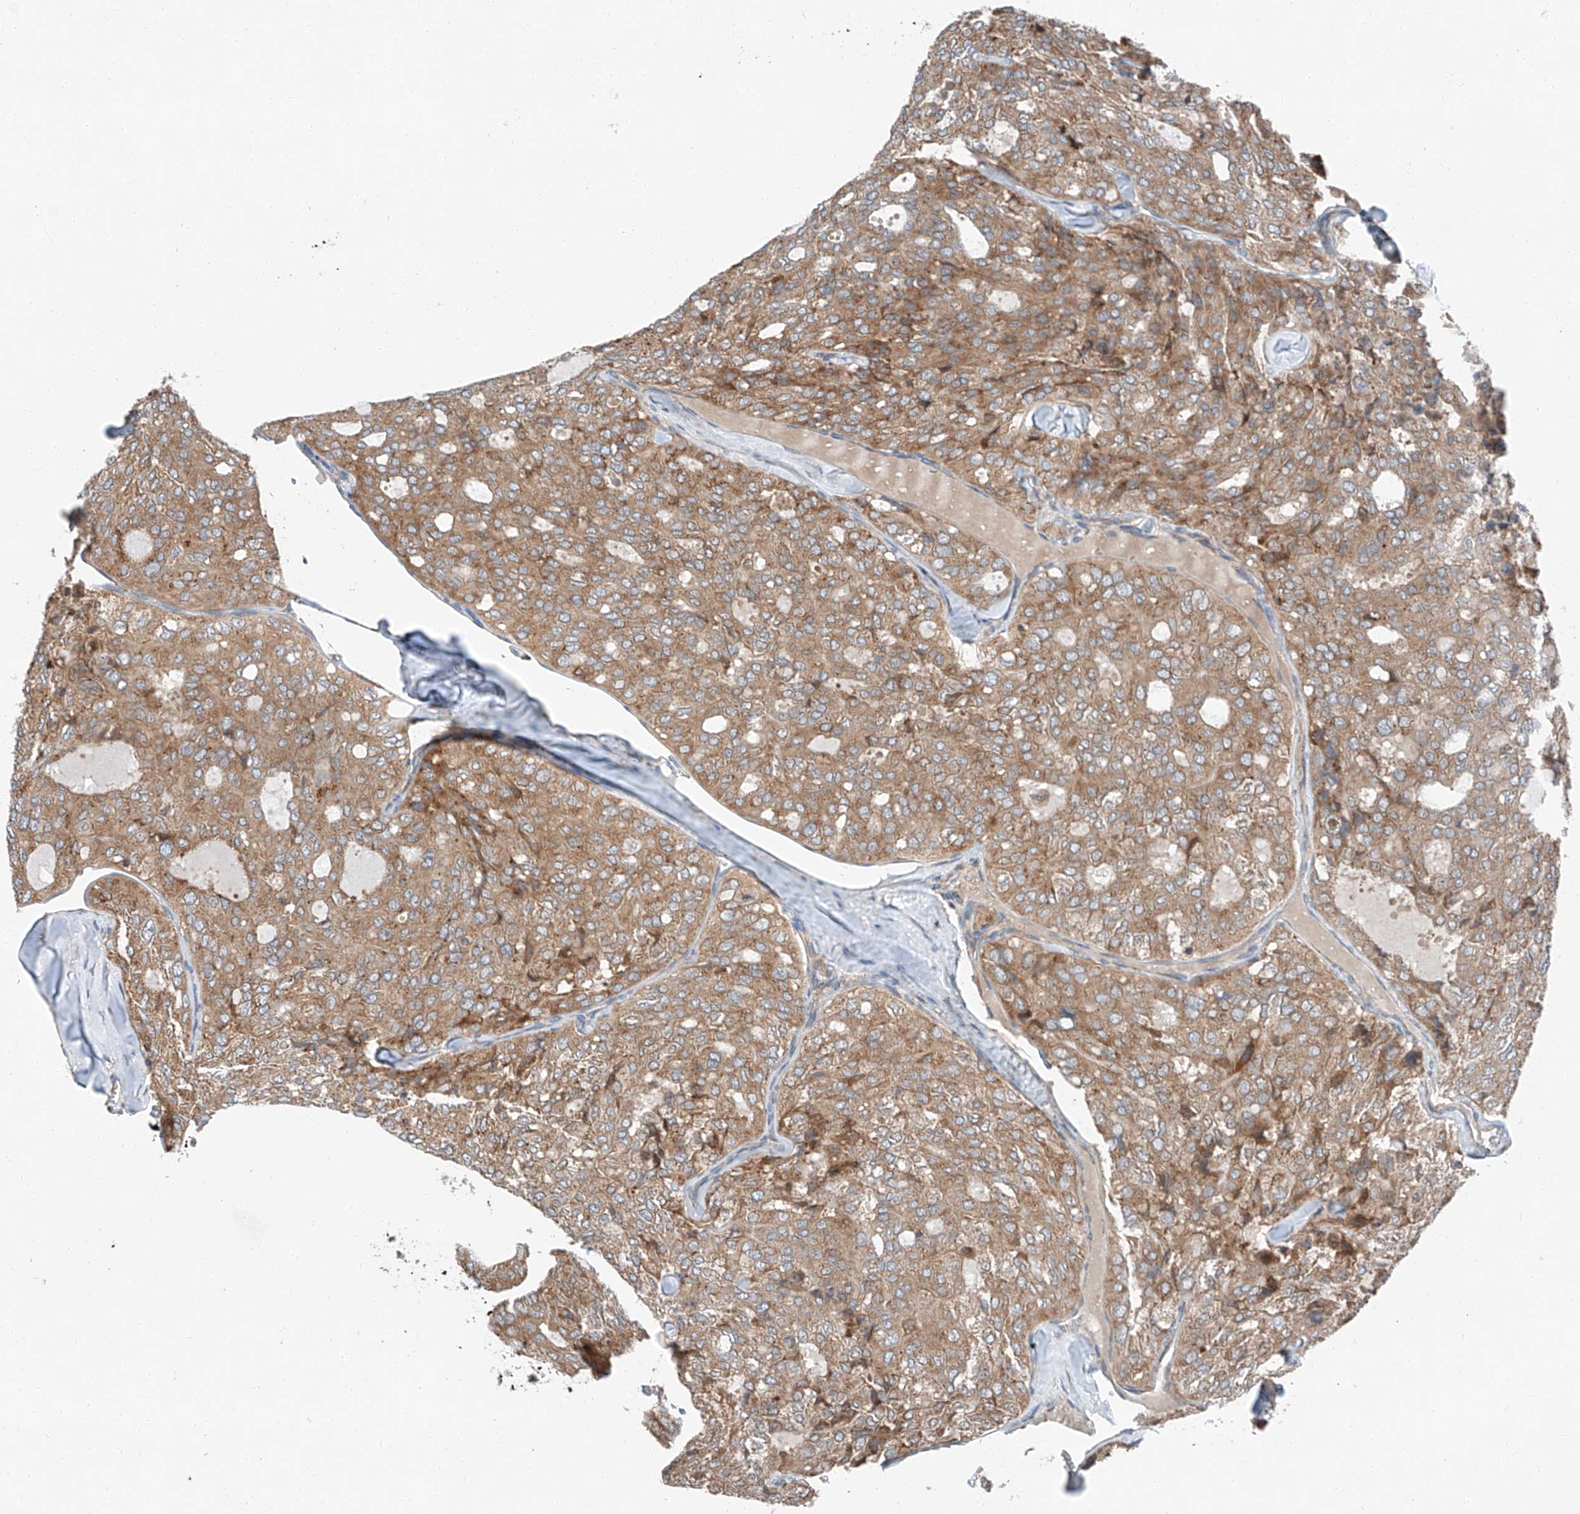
{"staining": {"intensity": "moderate", "quantity": ">75%", "location": "cytoplasmic/membranous"}, "tissue": "thyroid cancer", "cell_type": "Tumor cells", "image_type": "cancer", "snomed": [{"axis": "morphology", "description": "Follicular adenoma carcinoma, NOS"}, {"axis": "topography", "description": "Thyroid gland"}], "caption": "Immunohistochemistry (IHC) staining of follicular adenoma carcinoma (thyroid), which exhibits medium levels of moderate cytoplasmic/membranous expression in approximately >75% of tumor cells indicating moderate cytoplasmic/membranous protein positivity. The staining was performed using DAB (brown) for protein detection and nuclei were counterstained in hematoxylin (blue).", "gene": "ZC3H15", "patient": {"sex": "male", "age": 75}}